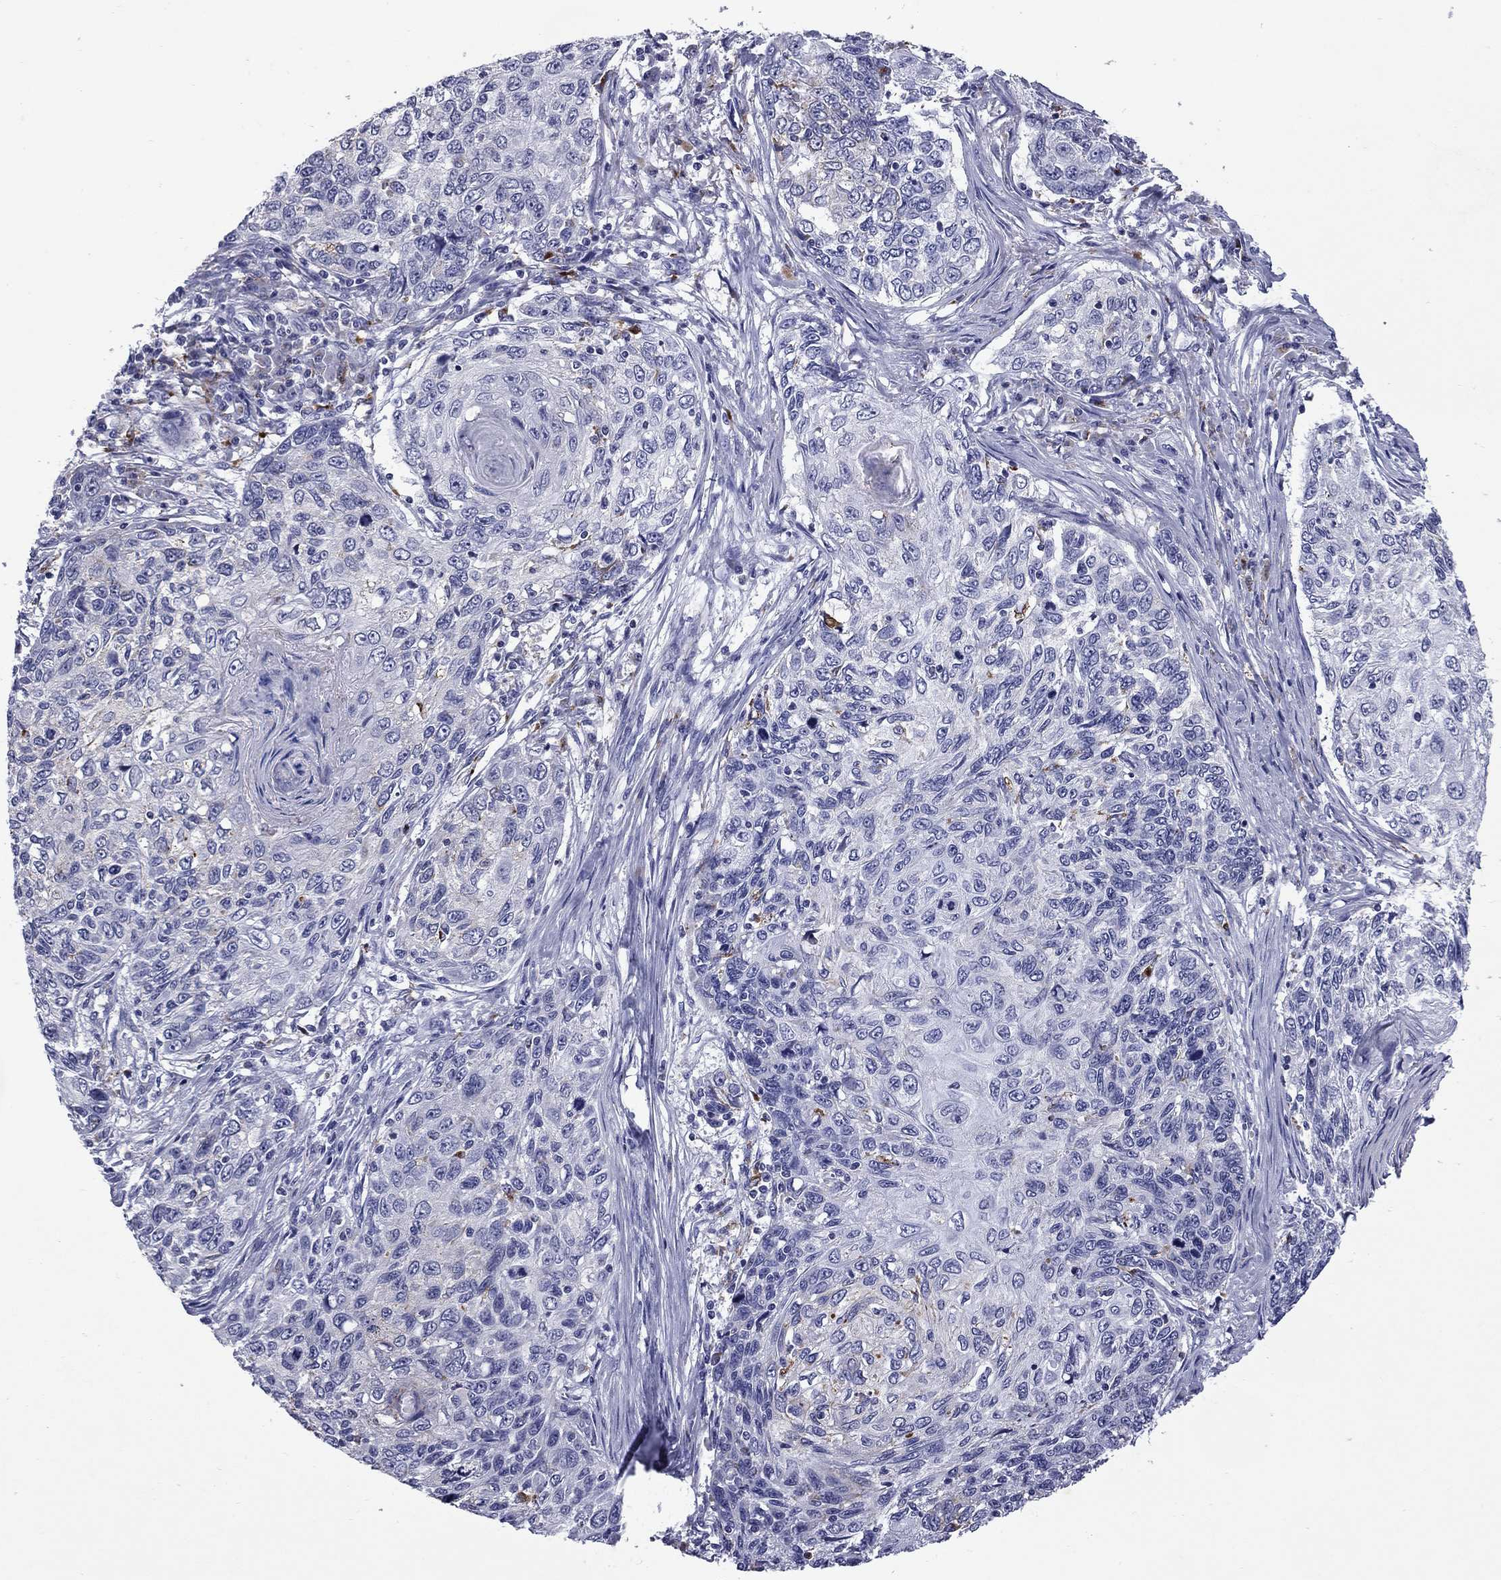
{"staining": {"intensity": "negative", "quantity": "none", "location": "none"}, "tissue": "skin cancer", "cell_type": "Tumor cells", "image_type": "cancer", "snomed": [{"axis": "morphology", "description": "Squamous cell carcinoma, NOS"}, {"axis": "topography", "description": "Skin"}], "caption": "Skin cancer (squamous cell carcinoma) stained for a protein using immunohistochemistry exhibits no staining tumor cells.", "gene": "MADCAM1", "patient": {"sex": "male", "age": 92}}